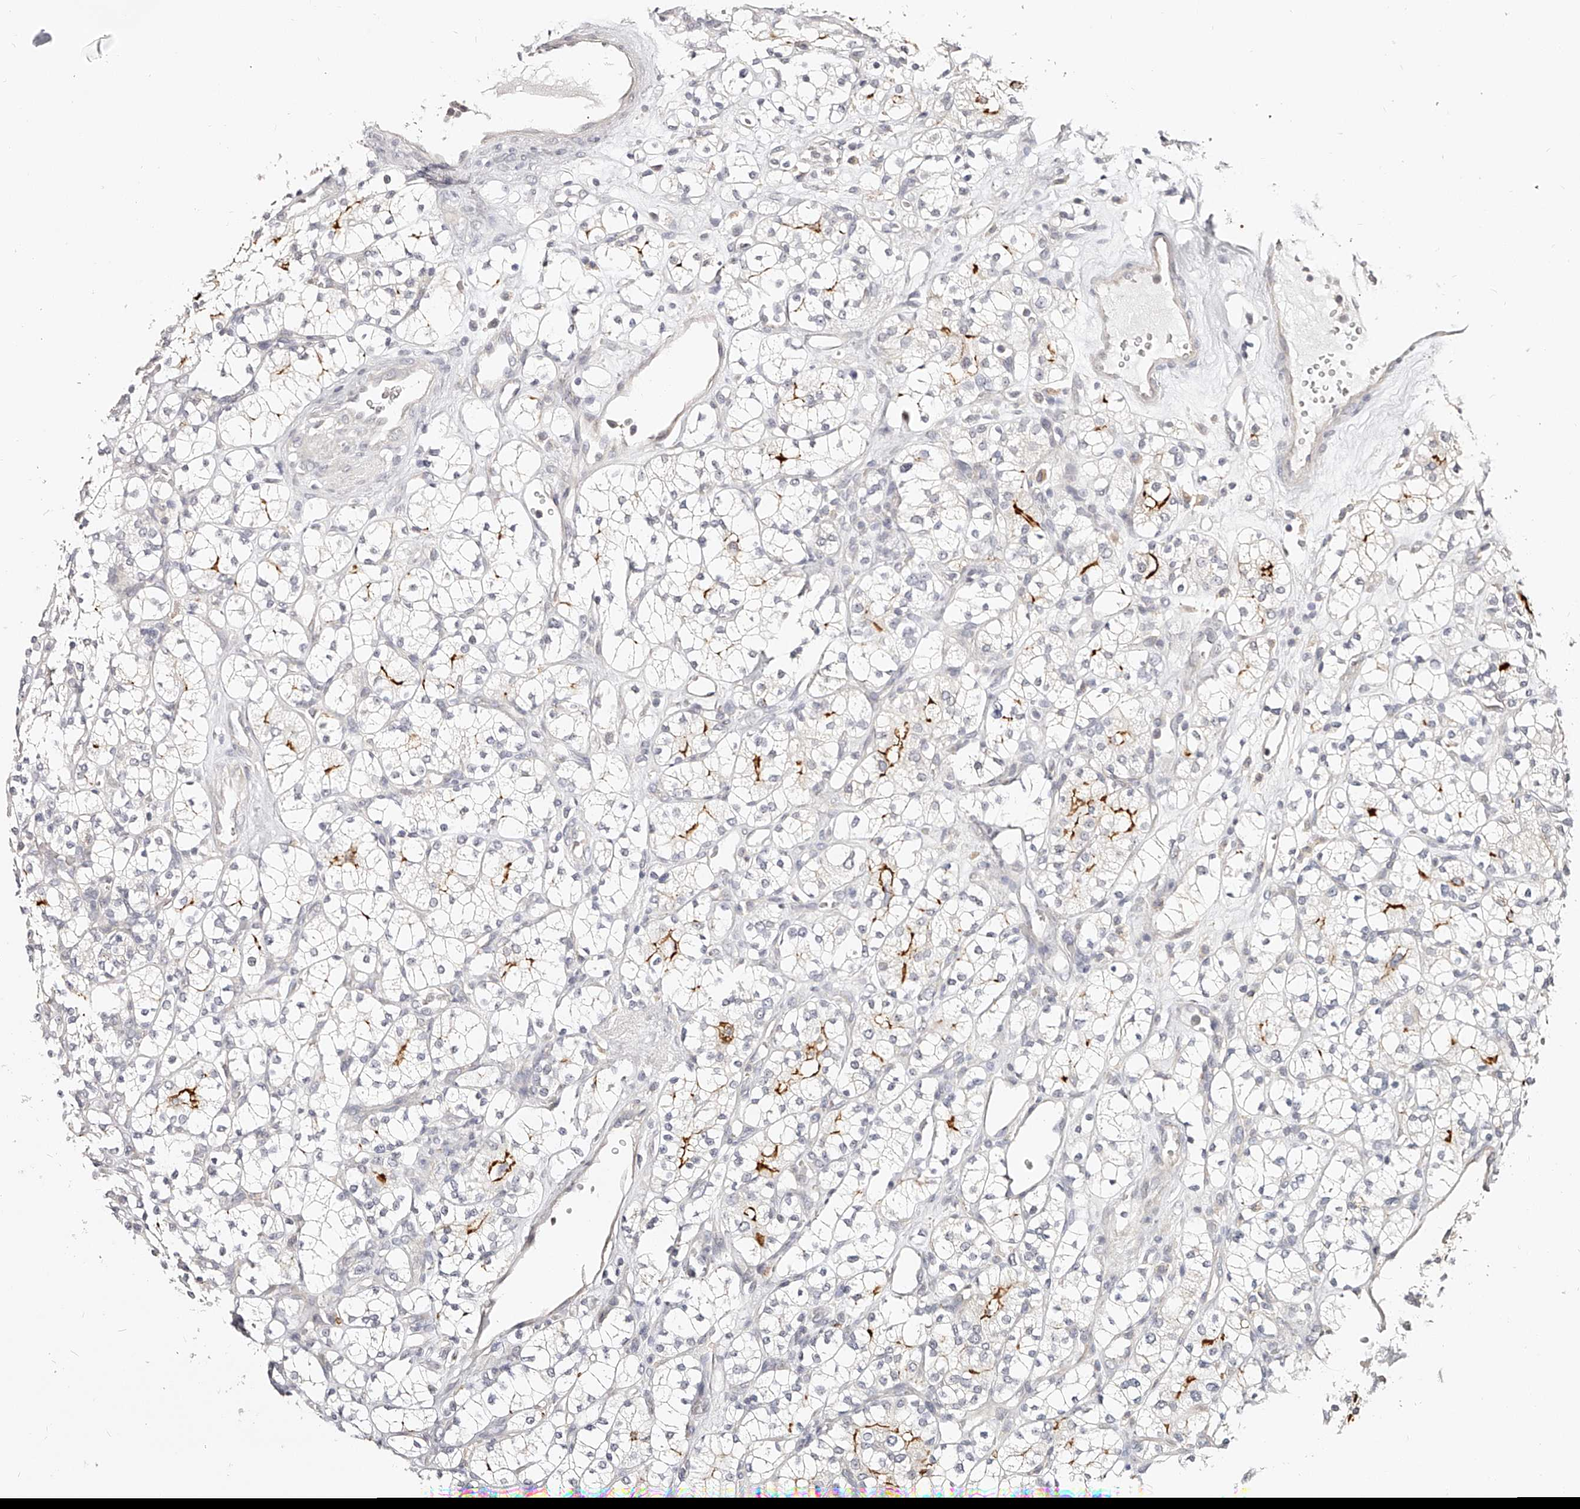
{"staining": {"intensity": "moderate", "quantity": "<25%", "location": "cytoplasmic/membranous"}, "tissue": "renal cancer", "cell_type": "Tumor cells", "image_type": "cancer", "snomed": [{"axis": "morphology", "description": "Adenocarcinoma, NOS"}, {"axis": "topography", "description": "Kidney"}], "caption": "Renal cancer stained with DAB immunohistochemistry shows low levels of moderate cytoplasmic/membranous positivity in about <25% of tumor cells. The staining was performed using DAB, with brown indicating positive protein expression. Nuclei are stained blue with hematoxylin.", "gene": "ZNF789", "patient": {"sex": "male", "age": 77}}